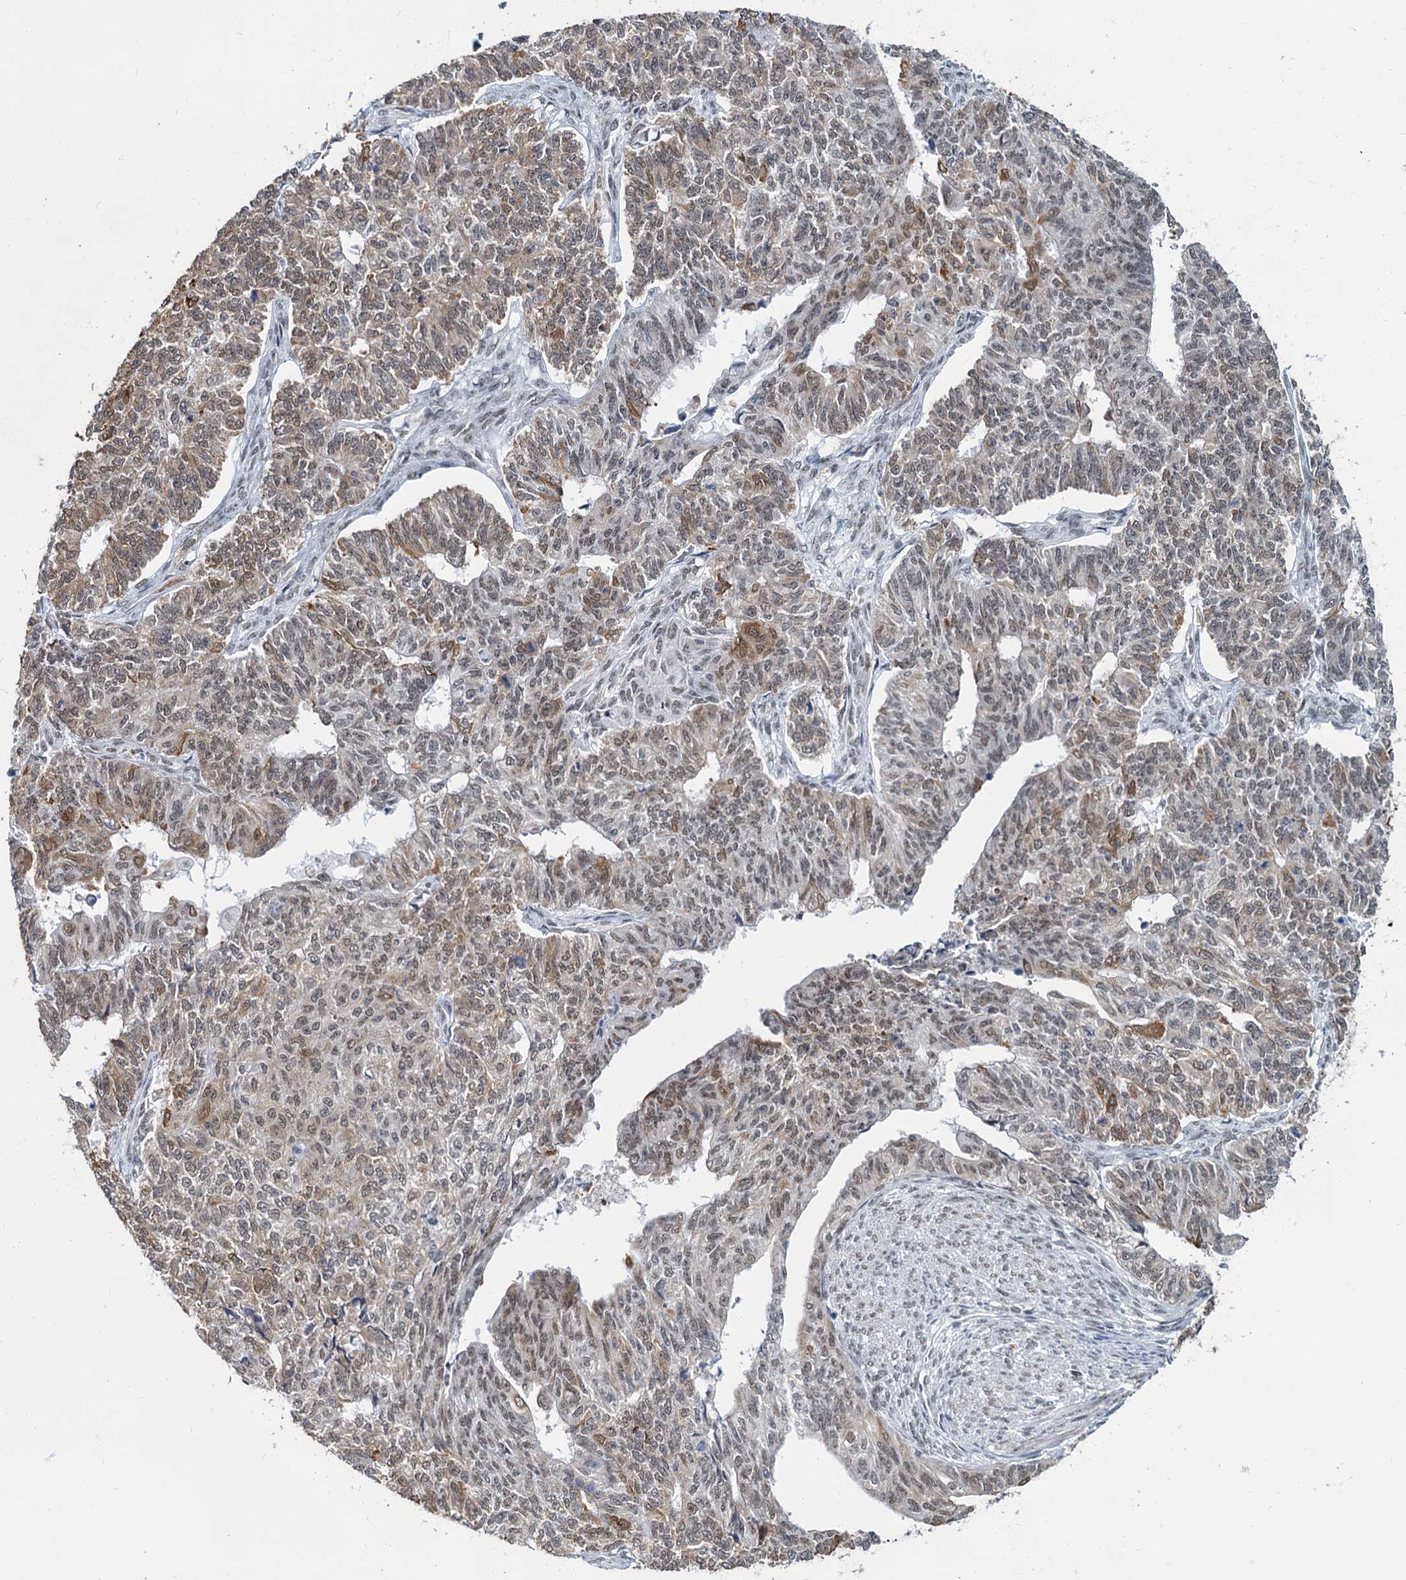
{"staining": {"intensity": "weak", "quantity": "25%-75%", "location": "cytoplasmic/membranous,nuclear"}, "tissue": "endometrial cancer", "cell_type": "Tumor cells", "image_type": "cancer", "snomed": [{"axis": "morphology", "description": "Adenocarcinoma, NOS"}, {"axis": "morphology", "description": "Adenocarcinoma, metastatic, NOS"}, {"axis": "topography", "description": "Adipose tissue"}, {"axis": "topography", "description": "Endometrium"}], "caption": "Immunohistochemistry (IHC) of human endometrial cancer displays low levels of weak cytoplasmic/membranous and nuclear expression in approximately 25%-75% of tumor cells.", "gene": "METTL14", "patient": {"sex": "female", "age": 67}}